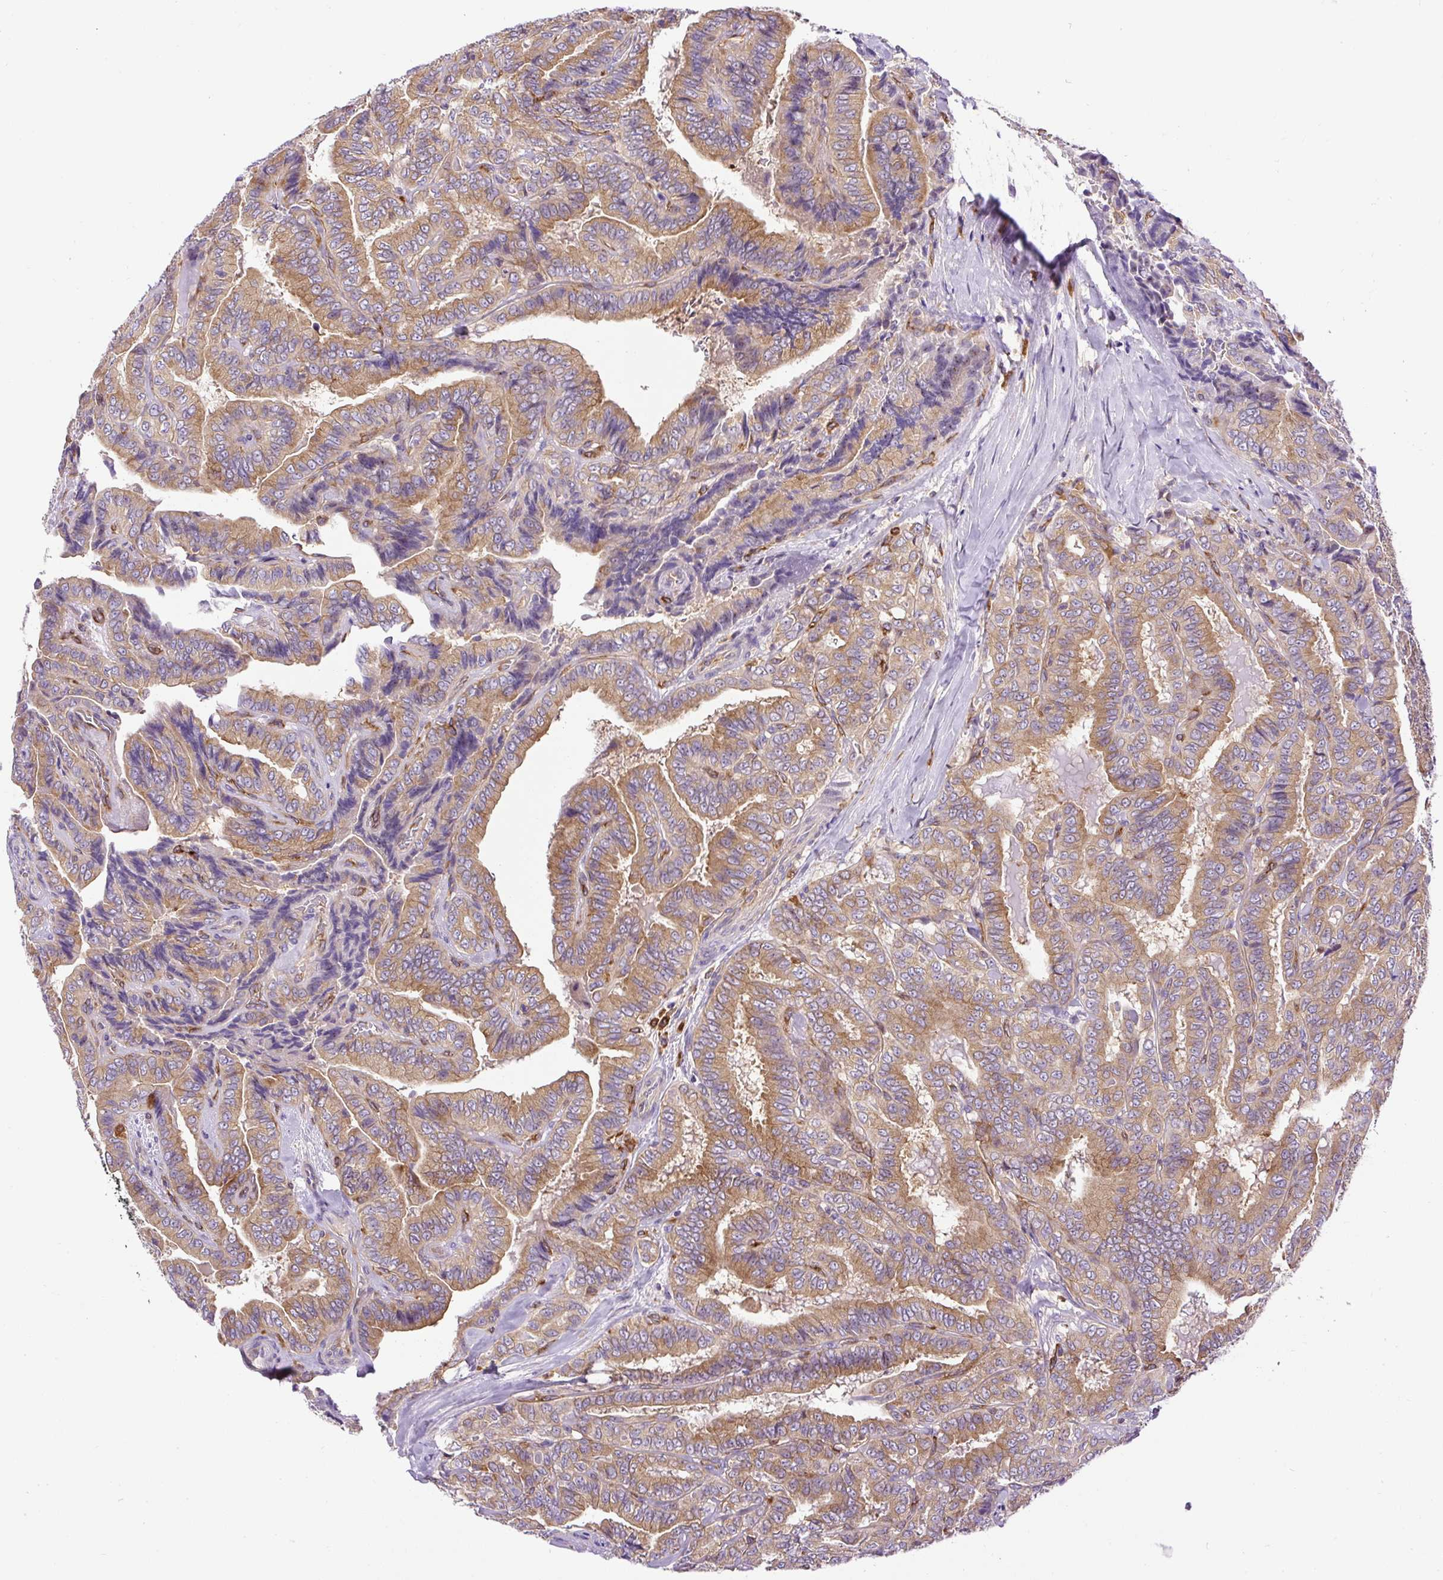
{"staining": {"intensity": "moderate", "quantity": ">75%", "location": "cytoplasmic/membranous"}, "tissue": "thyroid cancer", "cell_type": "Tumor cells", "image_type": "cancer", "snomed": [{"axis": "morphology", "description": "Papillary adenocarcinoma, NOS"}, {"axis": "topography", "description": "Thyroid gland"}], "caption": "Tumor cells exhibit moderate cytoplasmic/membranous positivity in approximately >75% of cells in papillary adenocarcinoma (thyroid).", "gene": "MAP1S", "patient": {"sex": "male", "age": 61}}